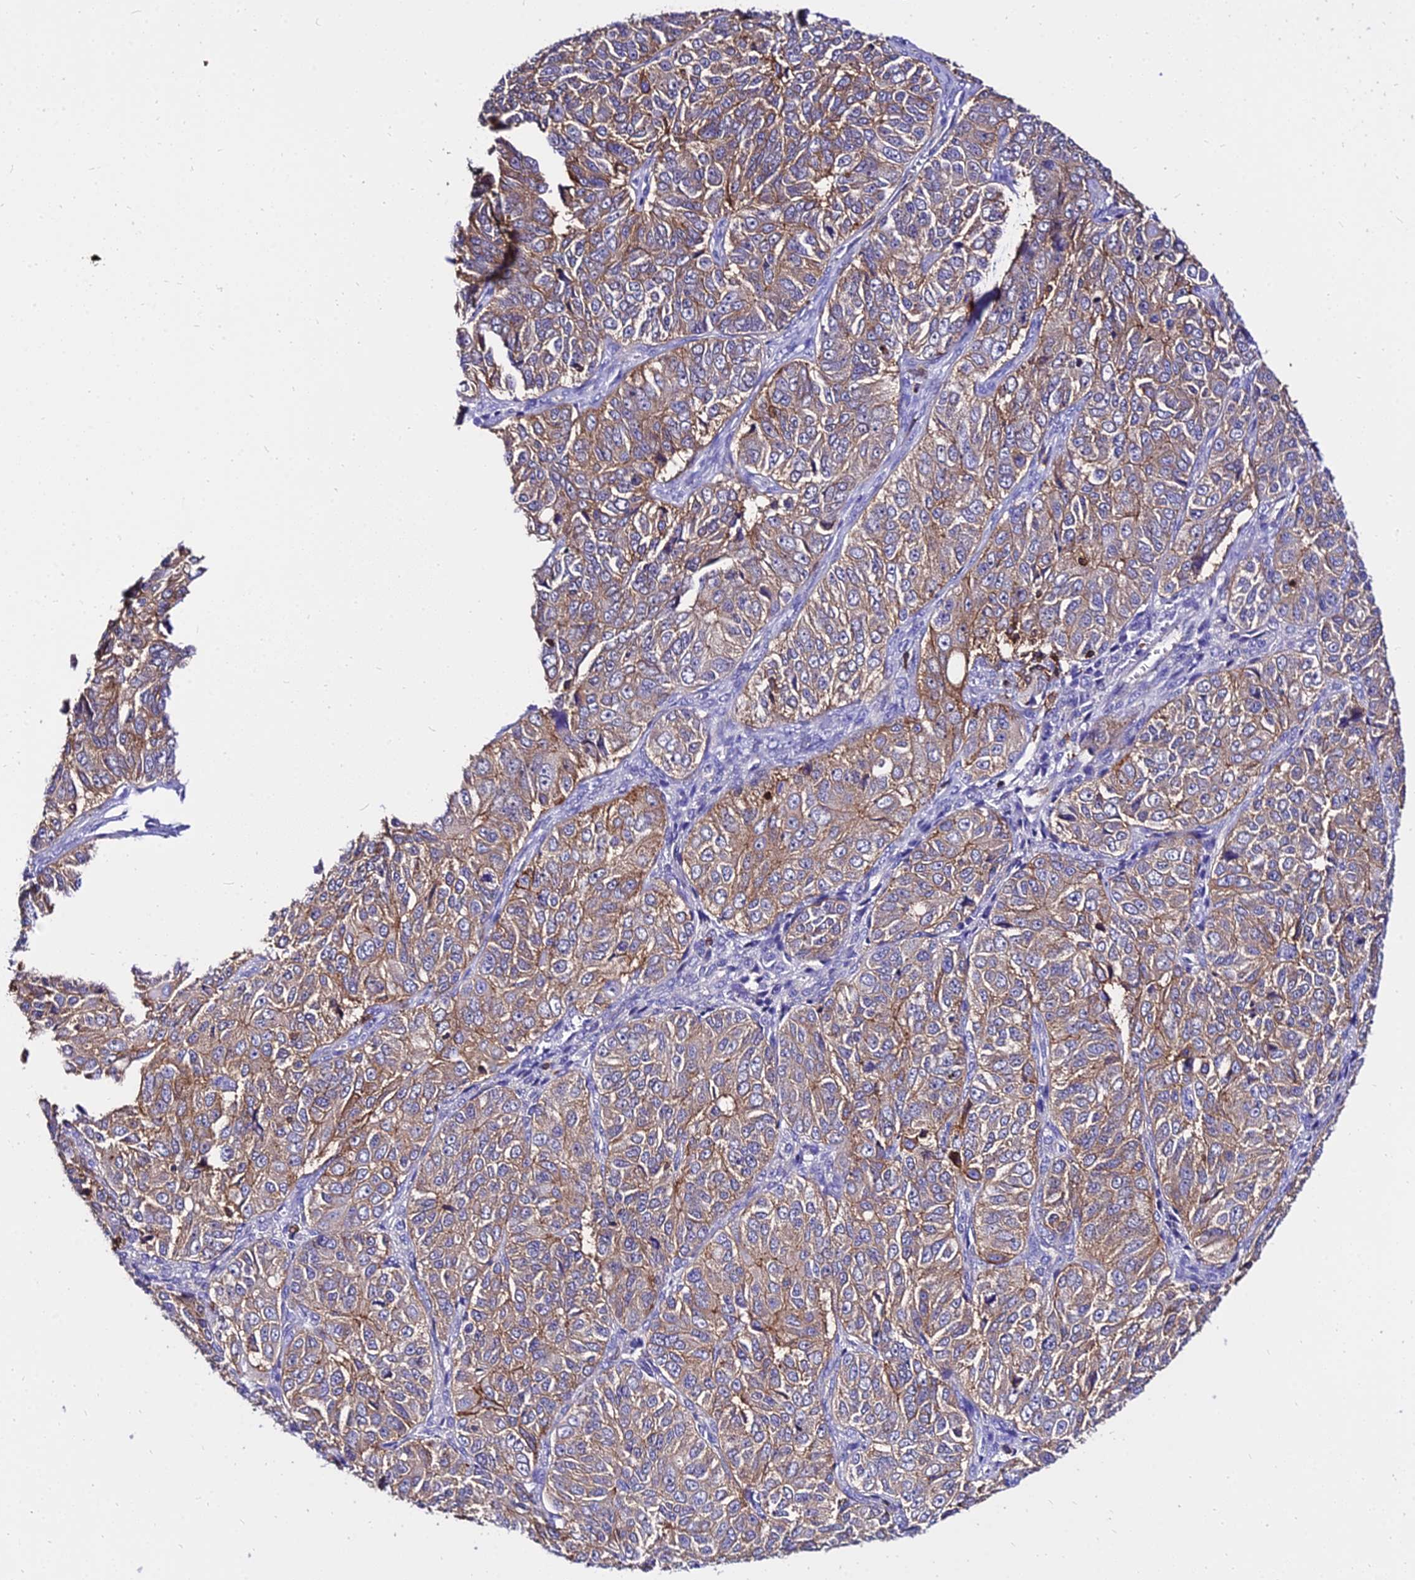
{"staining": {"intensity": "weak", "quantity": "25%-75%", "location": "cytoplasmic/membranous"}, "tissue": "ovarian cancer", "cell_type": "Tumor cells", "image_type": "cancer", "snomed": [{"axis": "morphology", "description": "Carcinoma, endometroid"}, {"axis": "topography", "description": "Ovary"}], "caption": "A photomicrograph showing weak cytoplasmic/membranous expression in about 25%-75% of tumor cells in ovarian cancer (endometroid carcinoma), as visualized by brown immunohistochemical staining.", "gene": "CSRP1", "patient": {"sex": "female", "age": 51}}